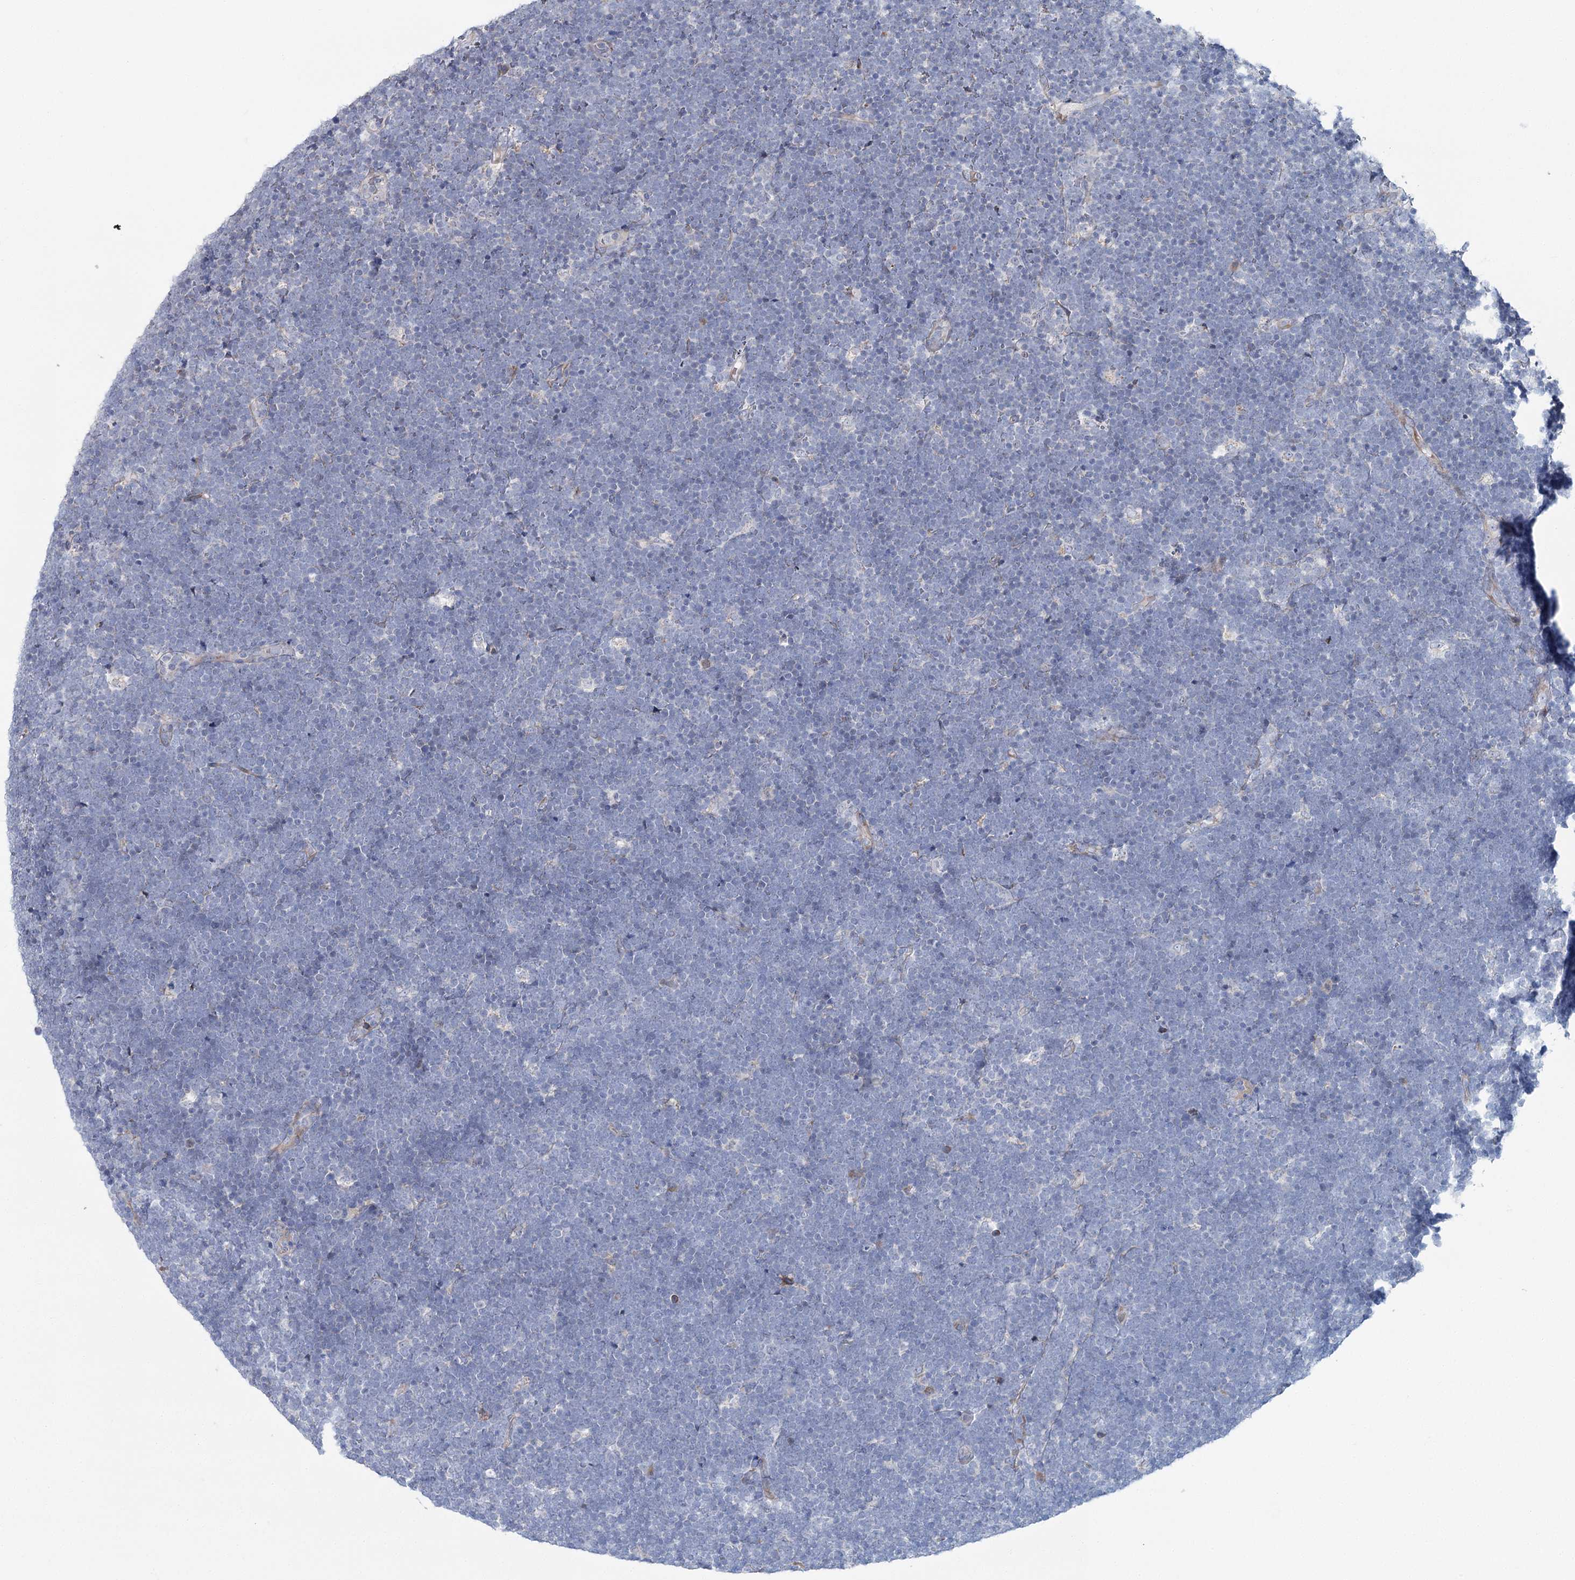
{"staining": {"intensity": "negative", "quantity": "none", "location": "none"}, "tissue": "lymphoma", "cell_type": "Tumor cells", "image_type": "cancer", "snomed": [{"axis": "morphology", "description": "Malignant lymphoma, non-Hodgkin's type, High grade"}, {"axis": "topography", "description": "Lymph node"}], "caption": "This photomicrograph is of lymphoma stained with immunohistochemistry to label a protein in brown with the nuclei are counter-stained blue. There is no staining in tumor cells.", "gene": "CPLANE1", "patient": {"sex": "male", "age": 13}}